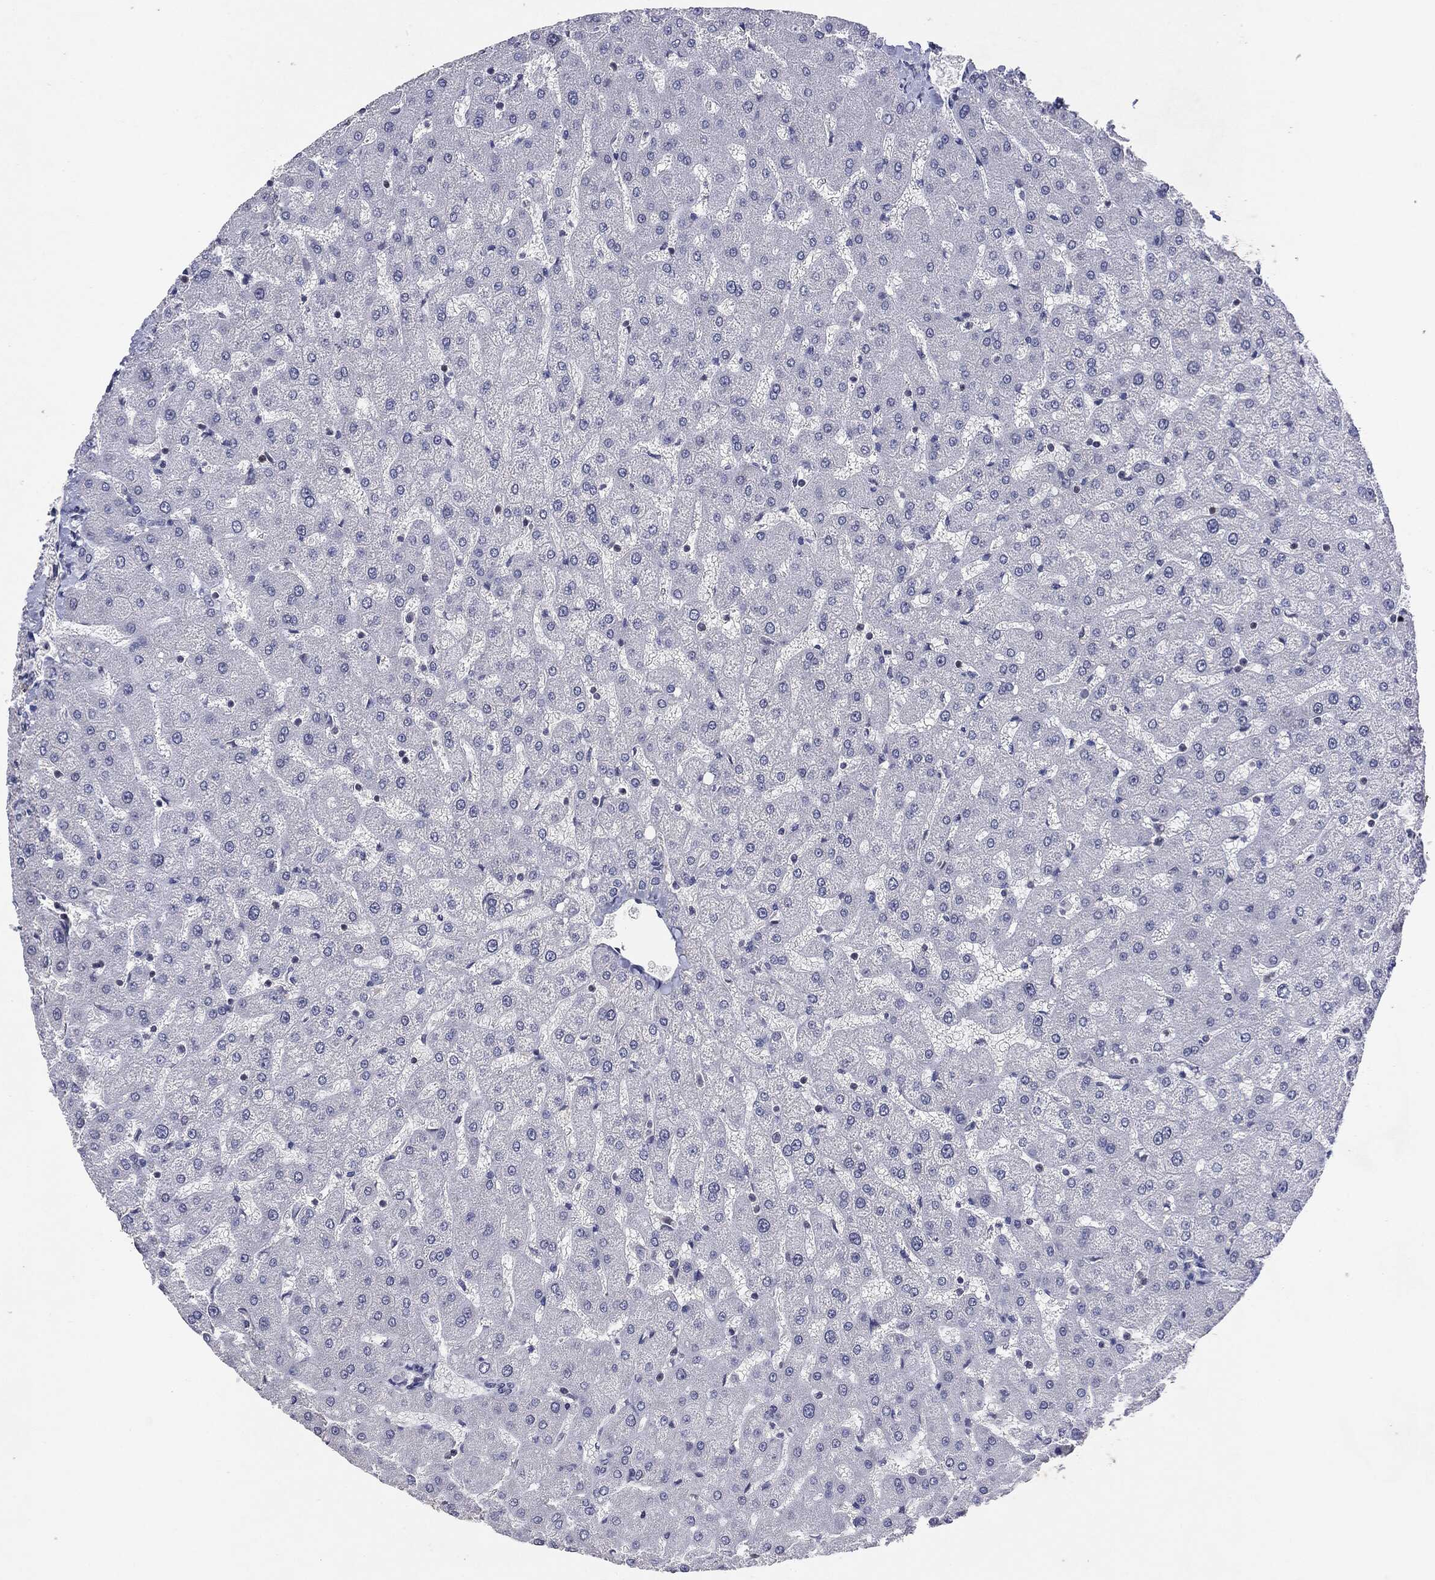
{"staining": {"intensity": "negative", "quantity": "none", "location": "none"}, "tissue": "liver", "cell_type": "Cholangiocytes", "image_type": "normal", "snomed": [{"axis": "morphology", "description": "Normal tissue, NOS"}, {"axis": "topography", "description": "Liver"}], "caption": "IHC histopathology image of normal liver stained for a protein (brown), which exhibits no staining in cholangiocytes. (Immunohistochemistry (ihc), brightfield microscopy, high magnification).", "gene": "KIF2C", "patient": {"sex": "female", "age": 50}}